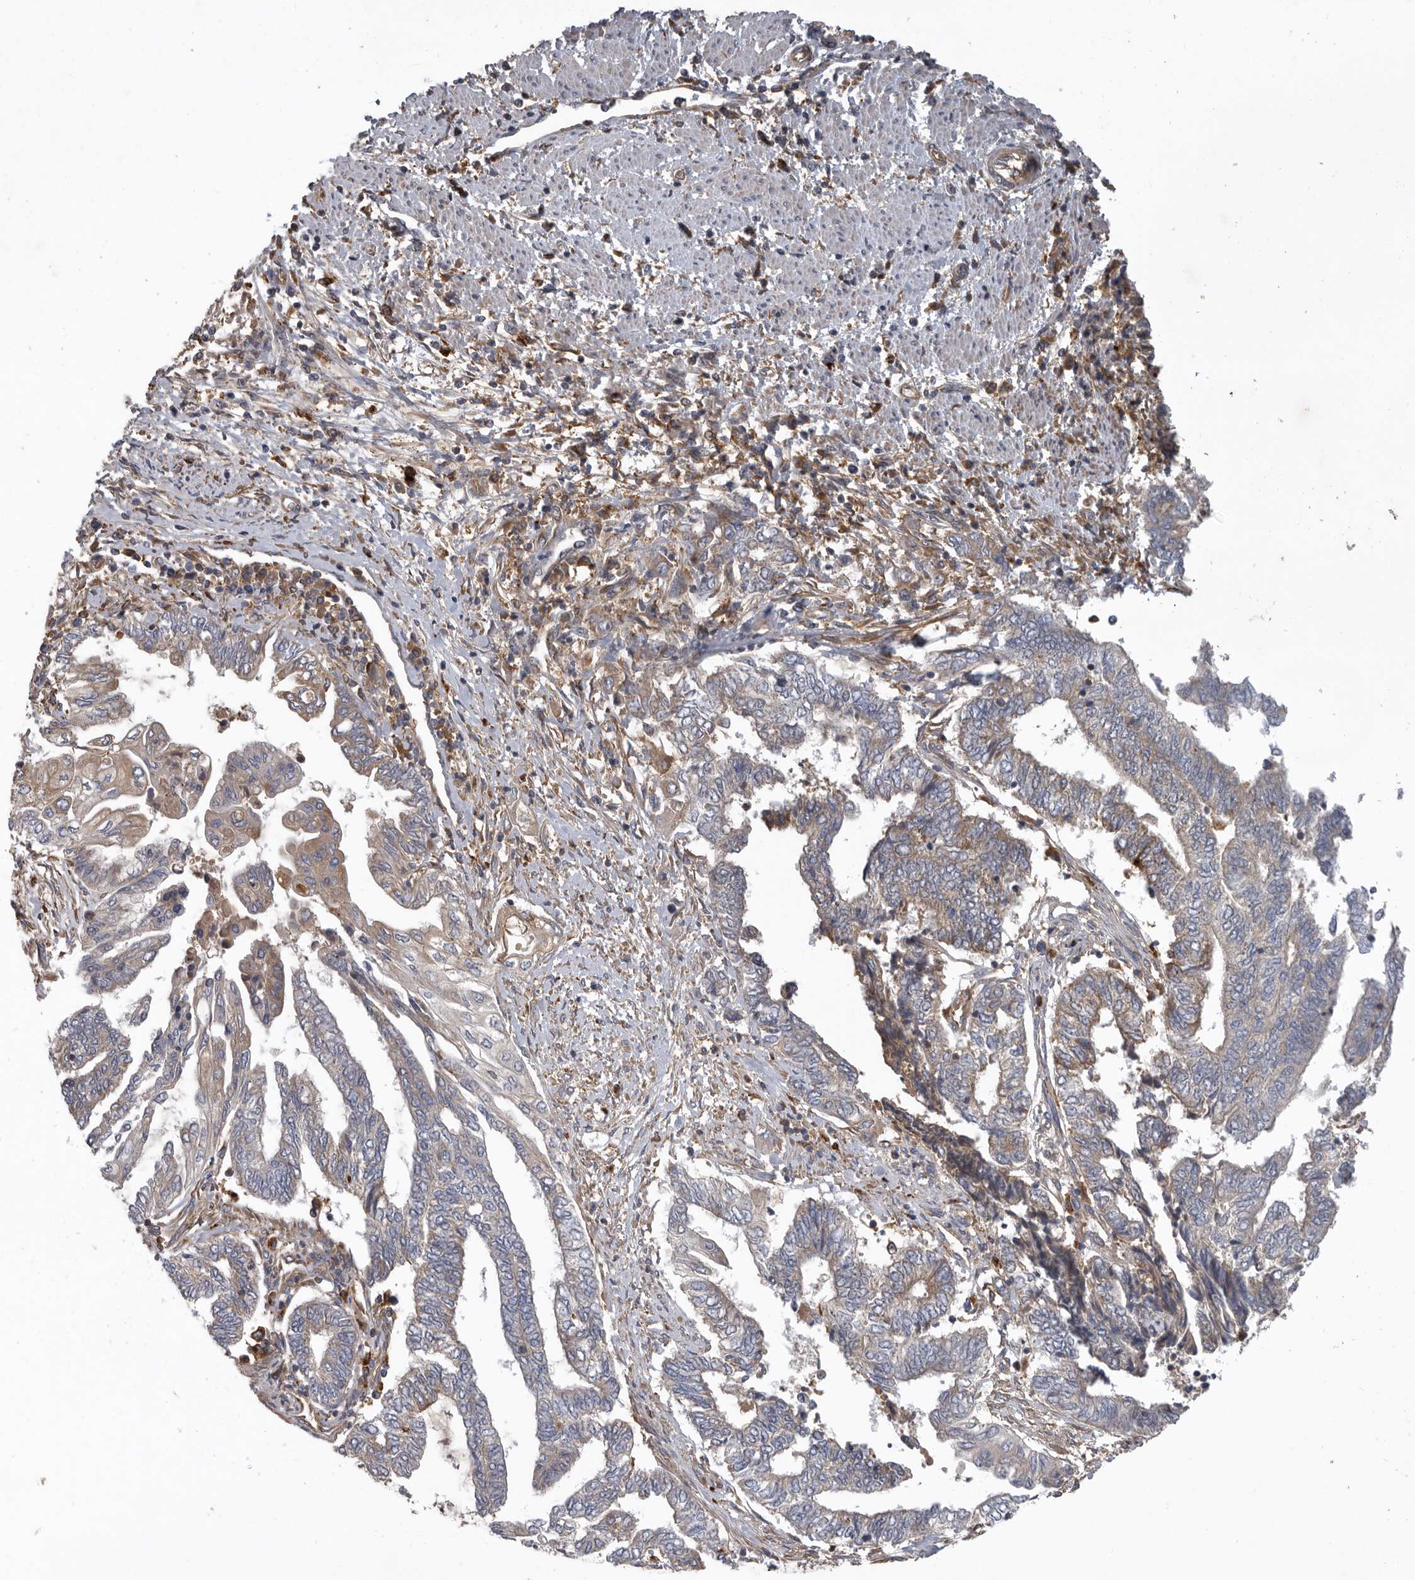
{"staining": {"intensity": "weak", "quantity": "<25%", "location": "cytoplasmic/membranous"}, "tissue": "endometrial cancer", "cell_type": "Tumor cells", "image_type": "cancer", "snomed": [{"axis": "morphology", "description": "Adenocarcinoma, NOS"}, {"axis": "topography", "description": "Uterus"}, {"axis": "topography", "description": "Endometrium"}], "caption": "Immunohistochemical staining of human endometrial cancer (adenocarcinoma) exhibits no significant positivity in tumor cells.", "gene": "C1orf109", "patient": {"sex": "female", "age": 70}}